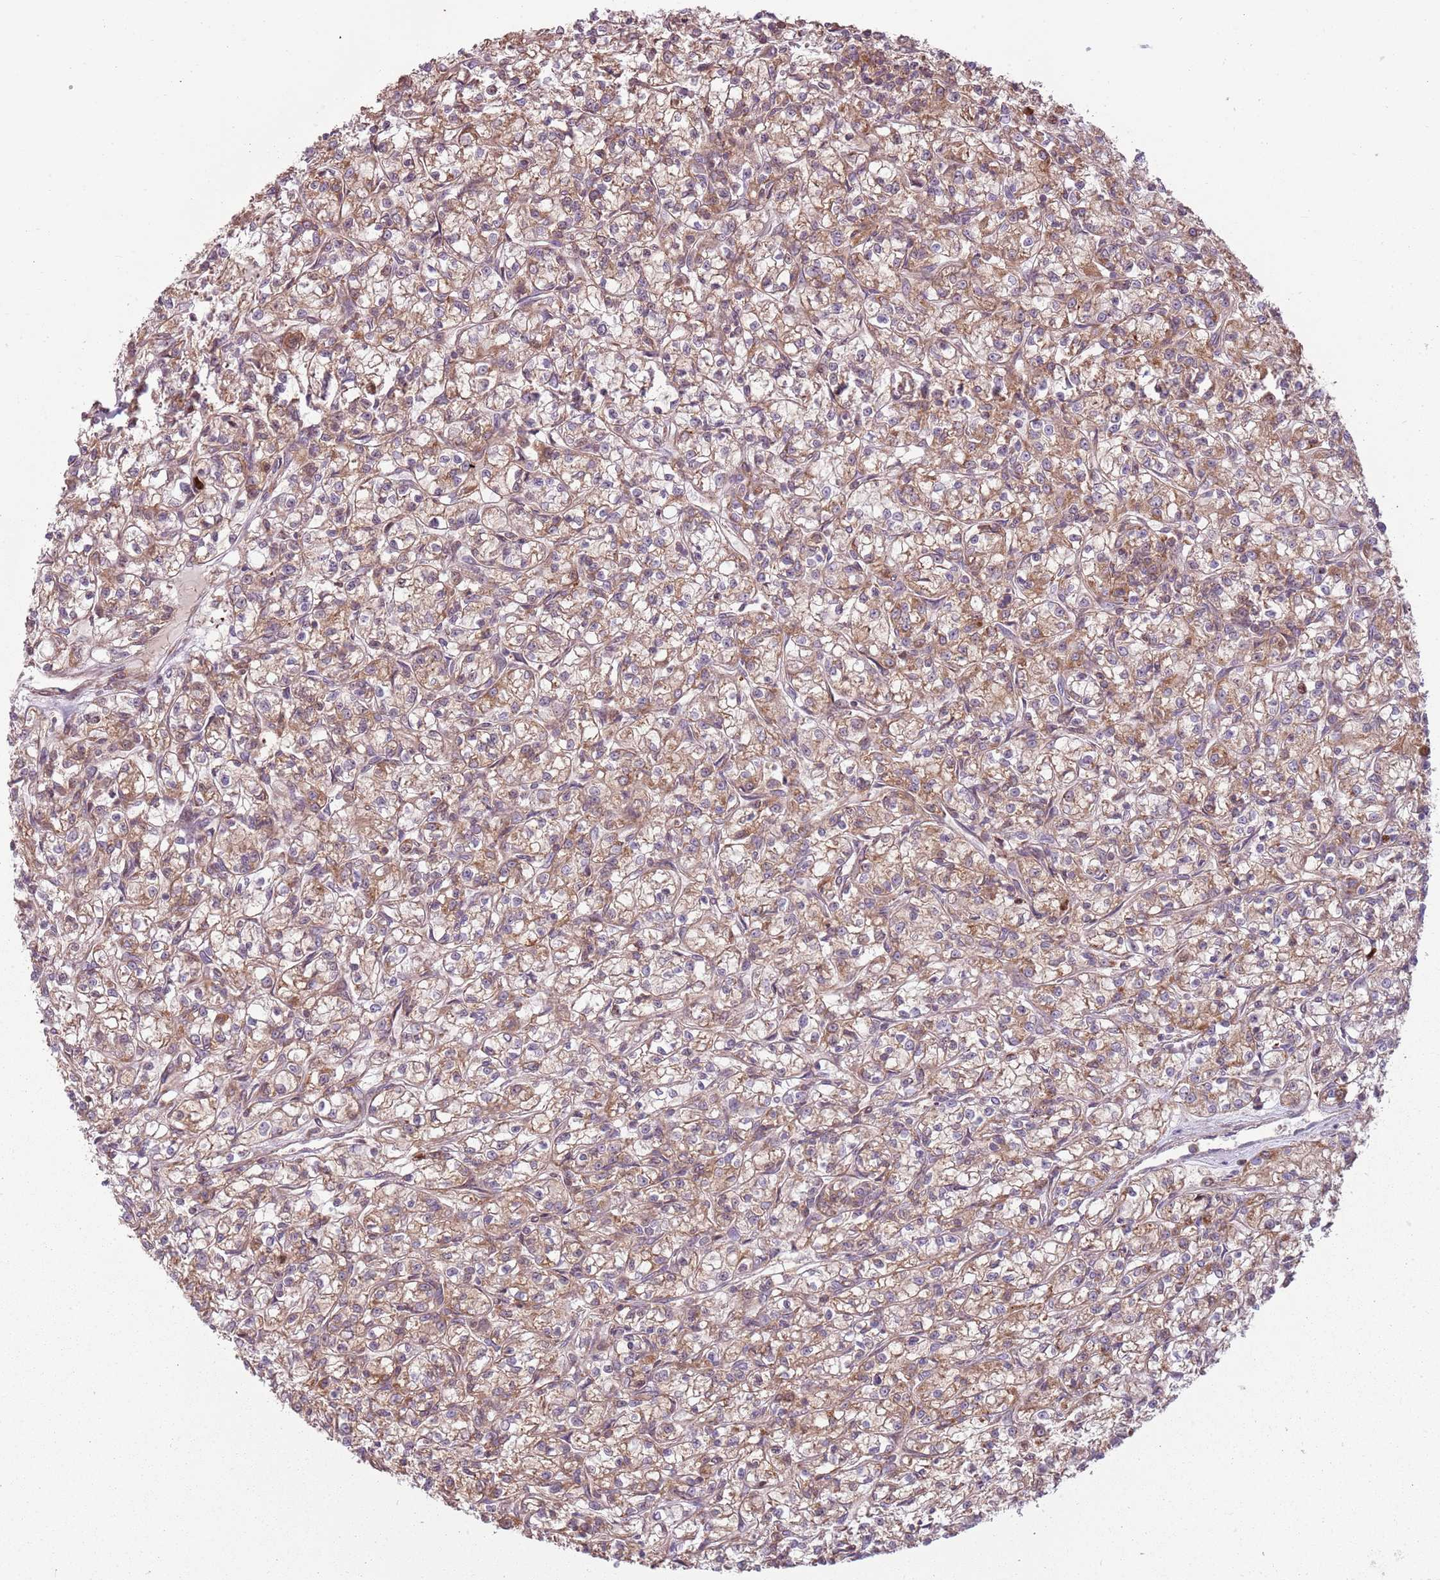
{"staining": {"intensity": "moderate", "quantity": ">75%", "location": "cytoplasmic/membranous"}, "tissue": "renal cancer", "cell_type": "Tumor cells", "image_type": "cancer", "snomed": [{"axis": "morphology", "description": "Adenocarcinoma, NOS"}, {"axis": "topography", "description": "Kidney"}], "caption": "Protein staining of renal adenocarcinoma tissue exhibits moderate cytoplasmic/membranous positivity in about >75% of tumor cells.", "gene": "RPL21", "patient": {"sex": "female", "age": 59}}